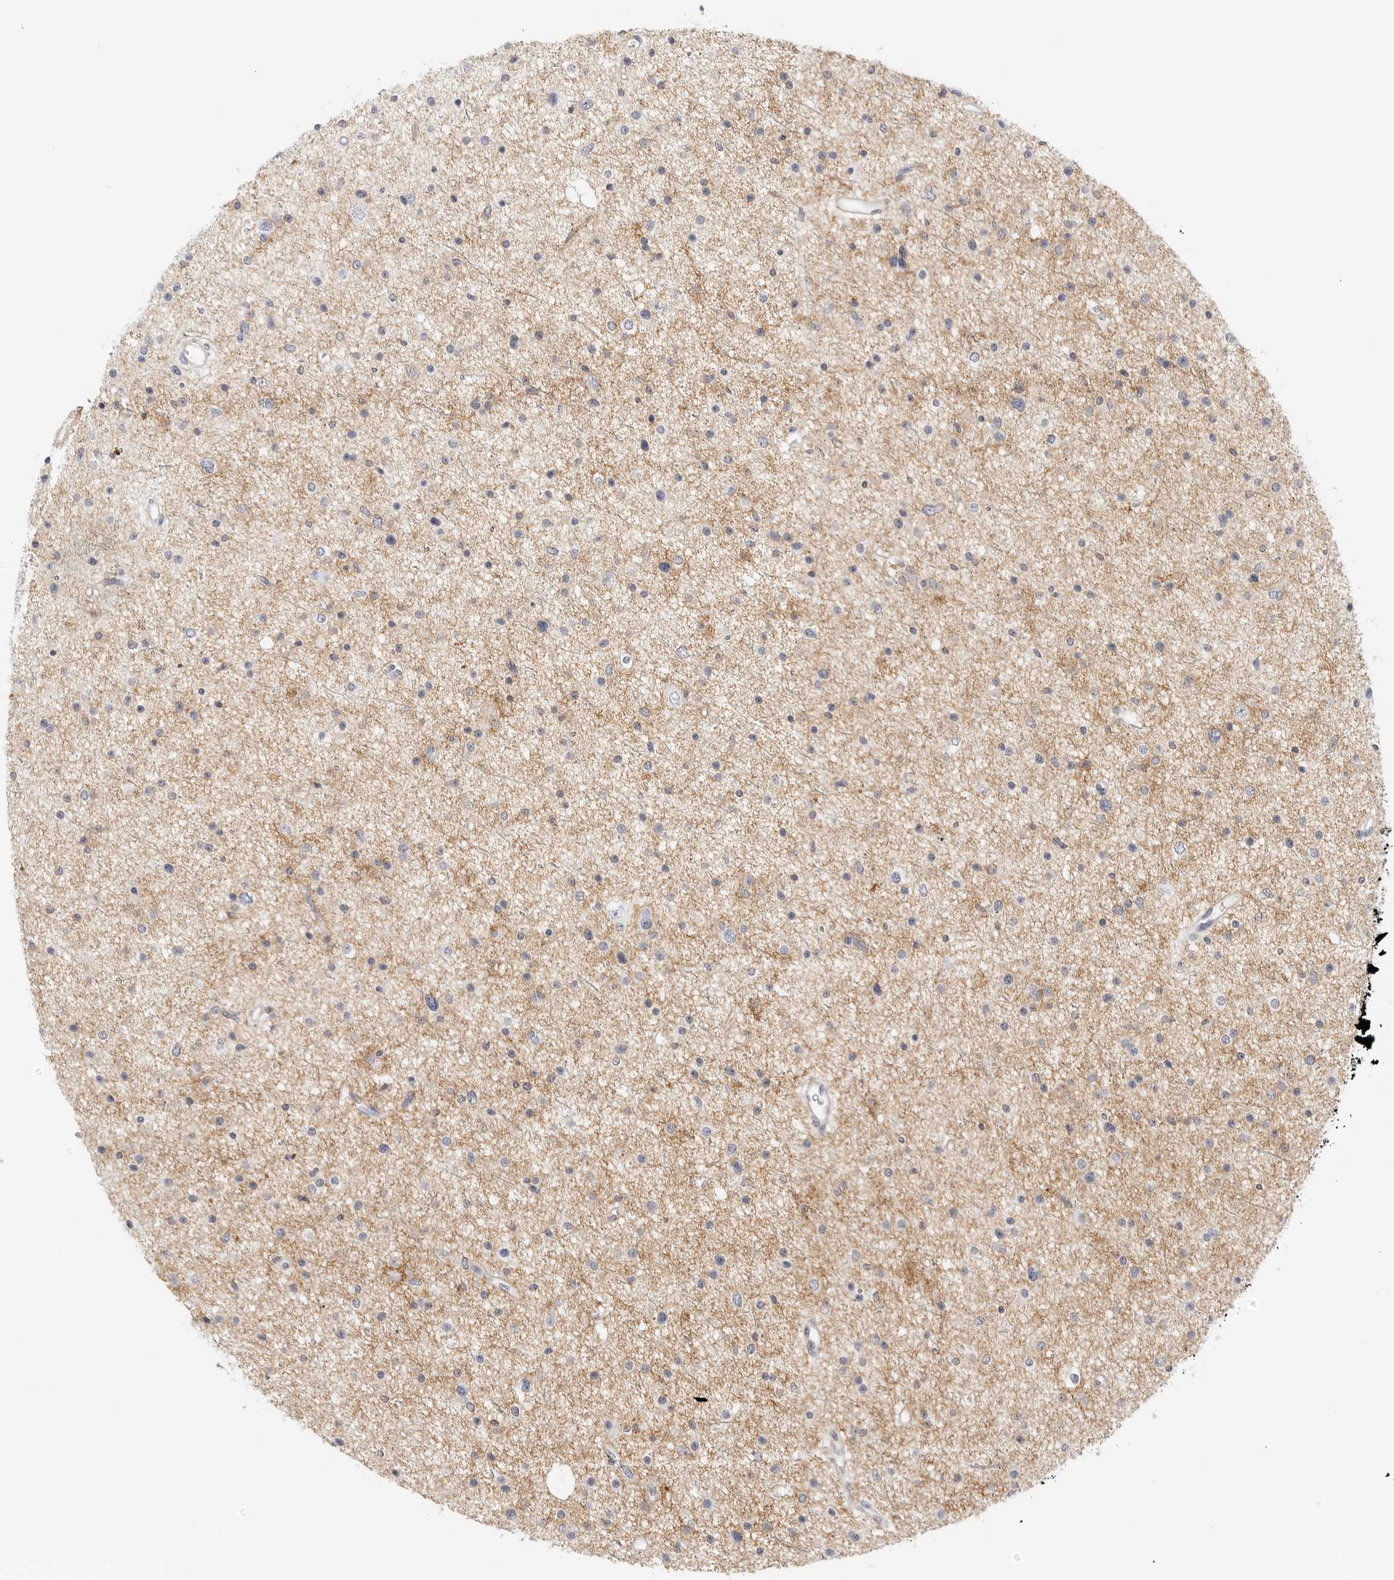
{"staining": {"intensity": "weak", "quantity": "<25%", "location": "cytoplasmic/membranous"}, "tissue": "glioma", "cell_type": "Tumor cells", "image_type": "cancer", "snomed": [{"axis": "morphology", "description": "Glioma, malignant, Low grade"}, {"axis": "topography", "description": "Brain"}], "caption": "This is a histopathology image of immunohistochemistry staining of glioma, which shows no staining in tumor cells. The staining was performed using DAB to visualize the protein expression in brown, while the nuclei were stained in blue with hematoxylin (Magnification: 20x).", "gene": "SLC9A3R1", "patient": {"sex": "female", "age": 37}}